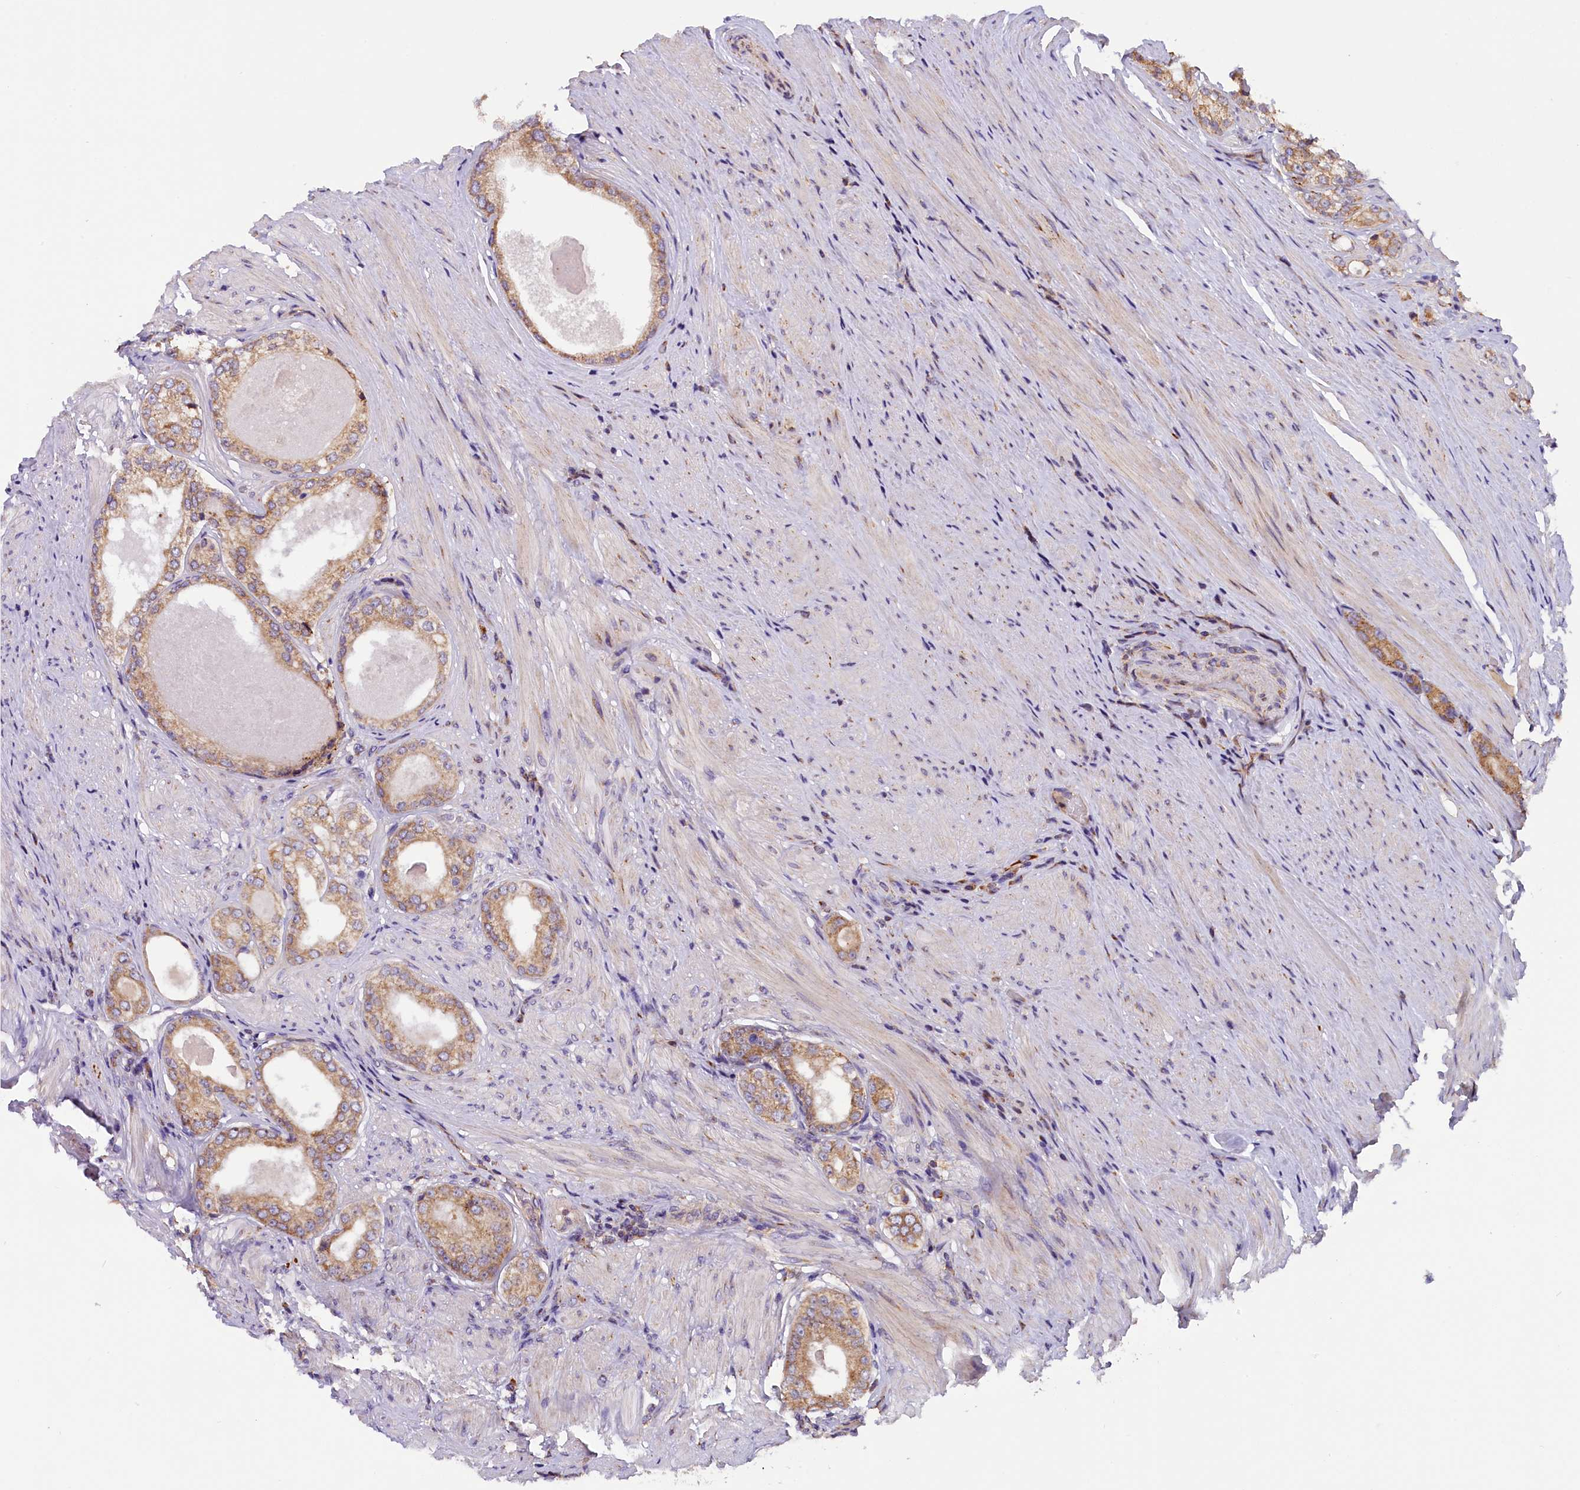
{"staining": {"intensity": "moderate", "quantity": "<25%", "location": "cytoplasmic/membranous"}, "tissue": "prostate cancer", "cell_type": "Tumor cells", "image_type": "cancer", "snomed": [{"axis": "morphology", "description": "Adenocarcinoma, Low grade"}, {"axis": "topography", "description": "Prostate"}], "caption": "Brown immunohistochemical staining in human prostate low-grade adenocarcinoma shows moderate cytoplasmic/membranous expression in about <25% of tumor cells.", "gene": "DNAJB9", "patient": {"sex": "male", "age": 68}}